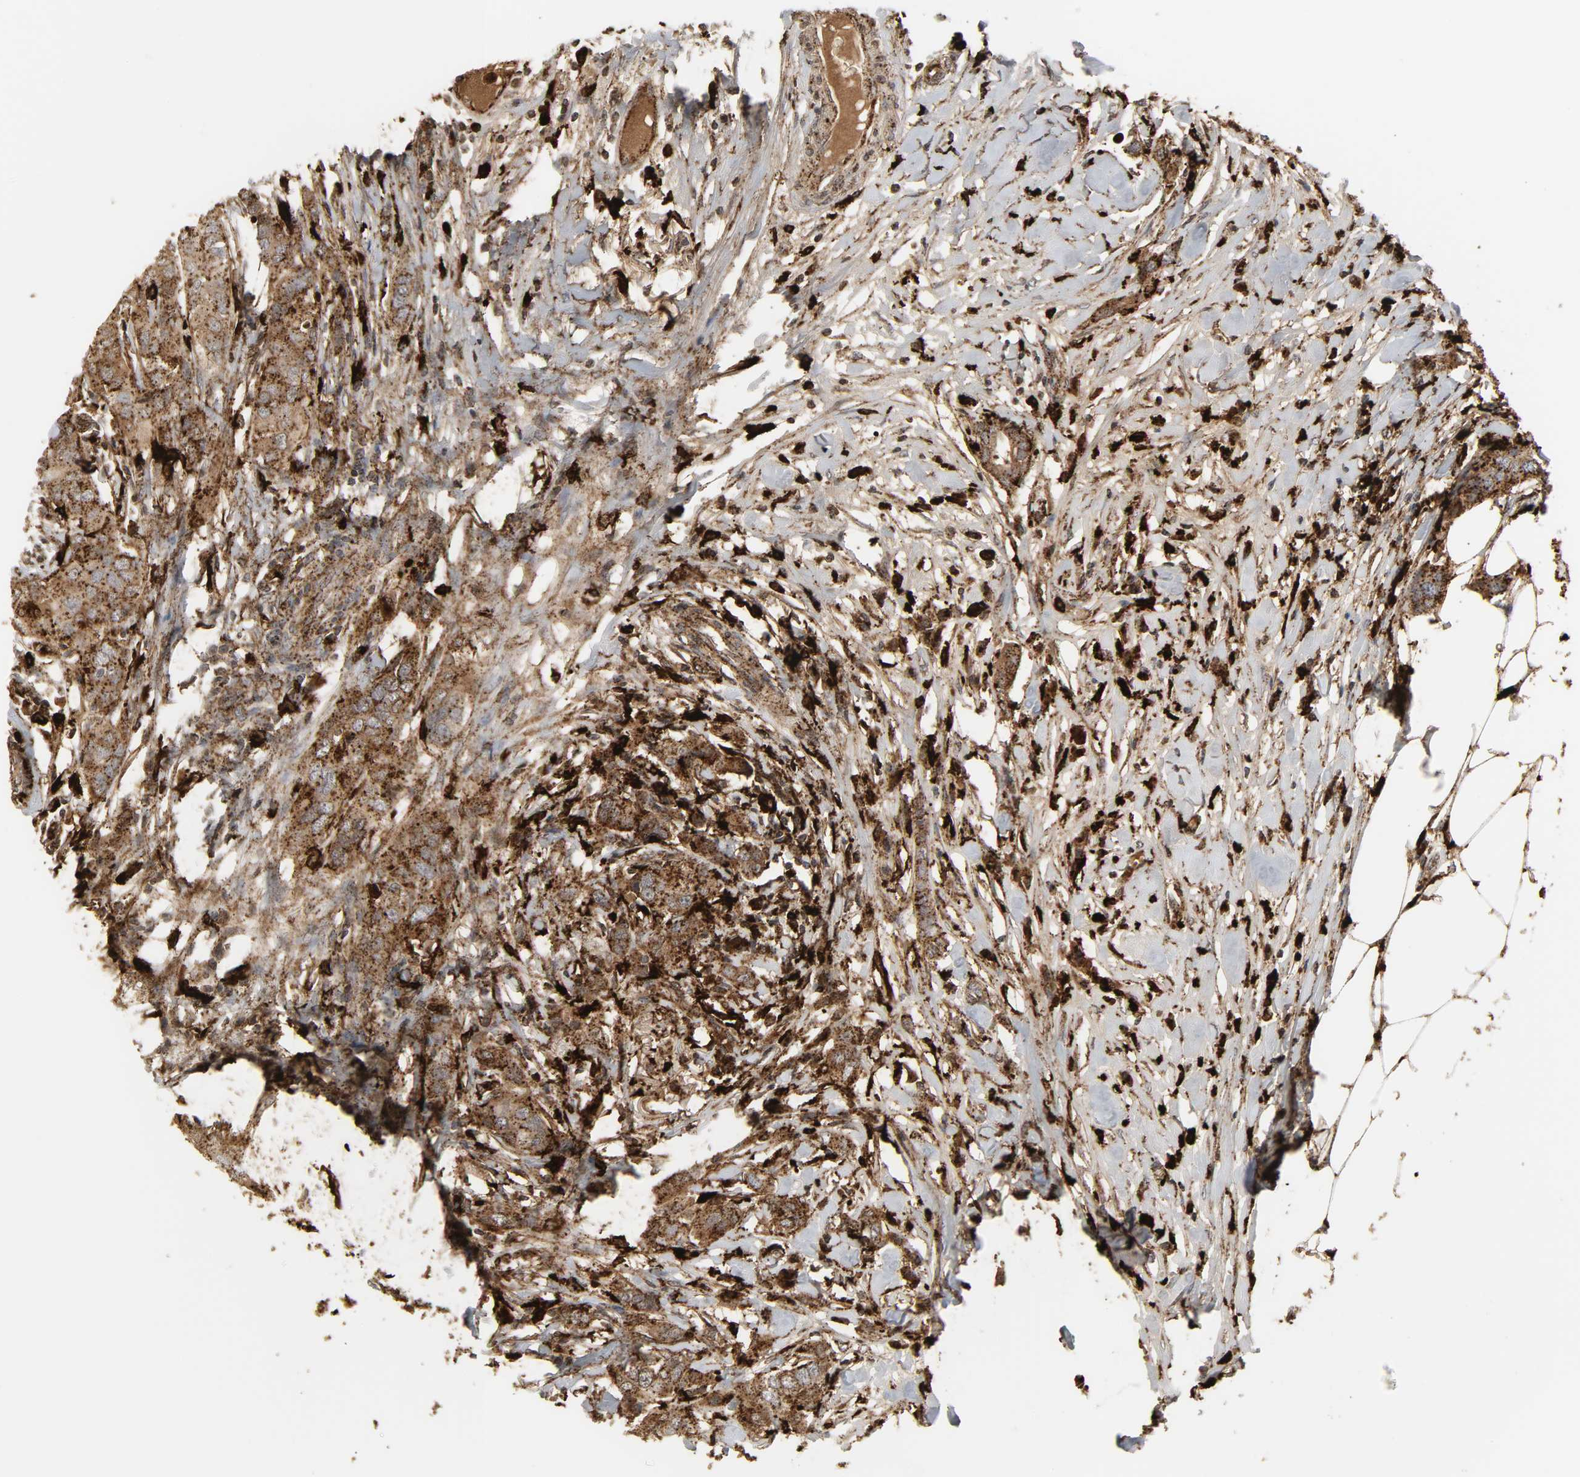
{"staining": {"intensity": "strong", "quantity": ">75%", "location": "cytoplasmic/membranous"}, "tissue": "breast cancer", "cell_type": "Tumor cells", "image_type": "cancer", "snomed": [{"axis": "morphology", "description": "Duct carcinoma"}, {"axis": "topography", "description": "Breast"}], "caption": "Breast cancer stained with a brown dye shows strong cytoplasmic/membranous positive expression in about >75% of tumor cells.", "gene": "PSAP", "patient": {"sex": "female", "age": 50}}